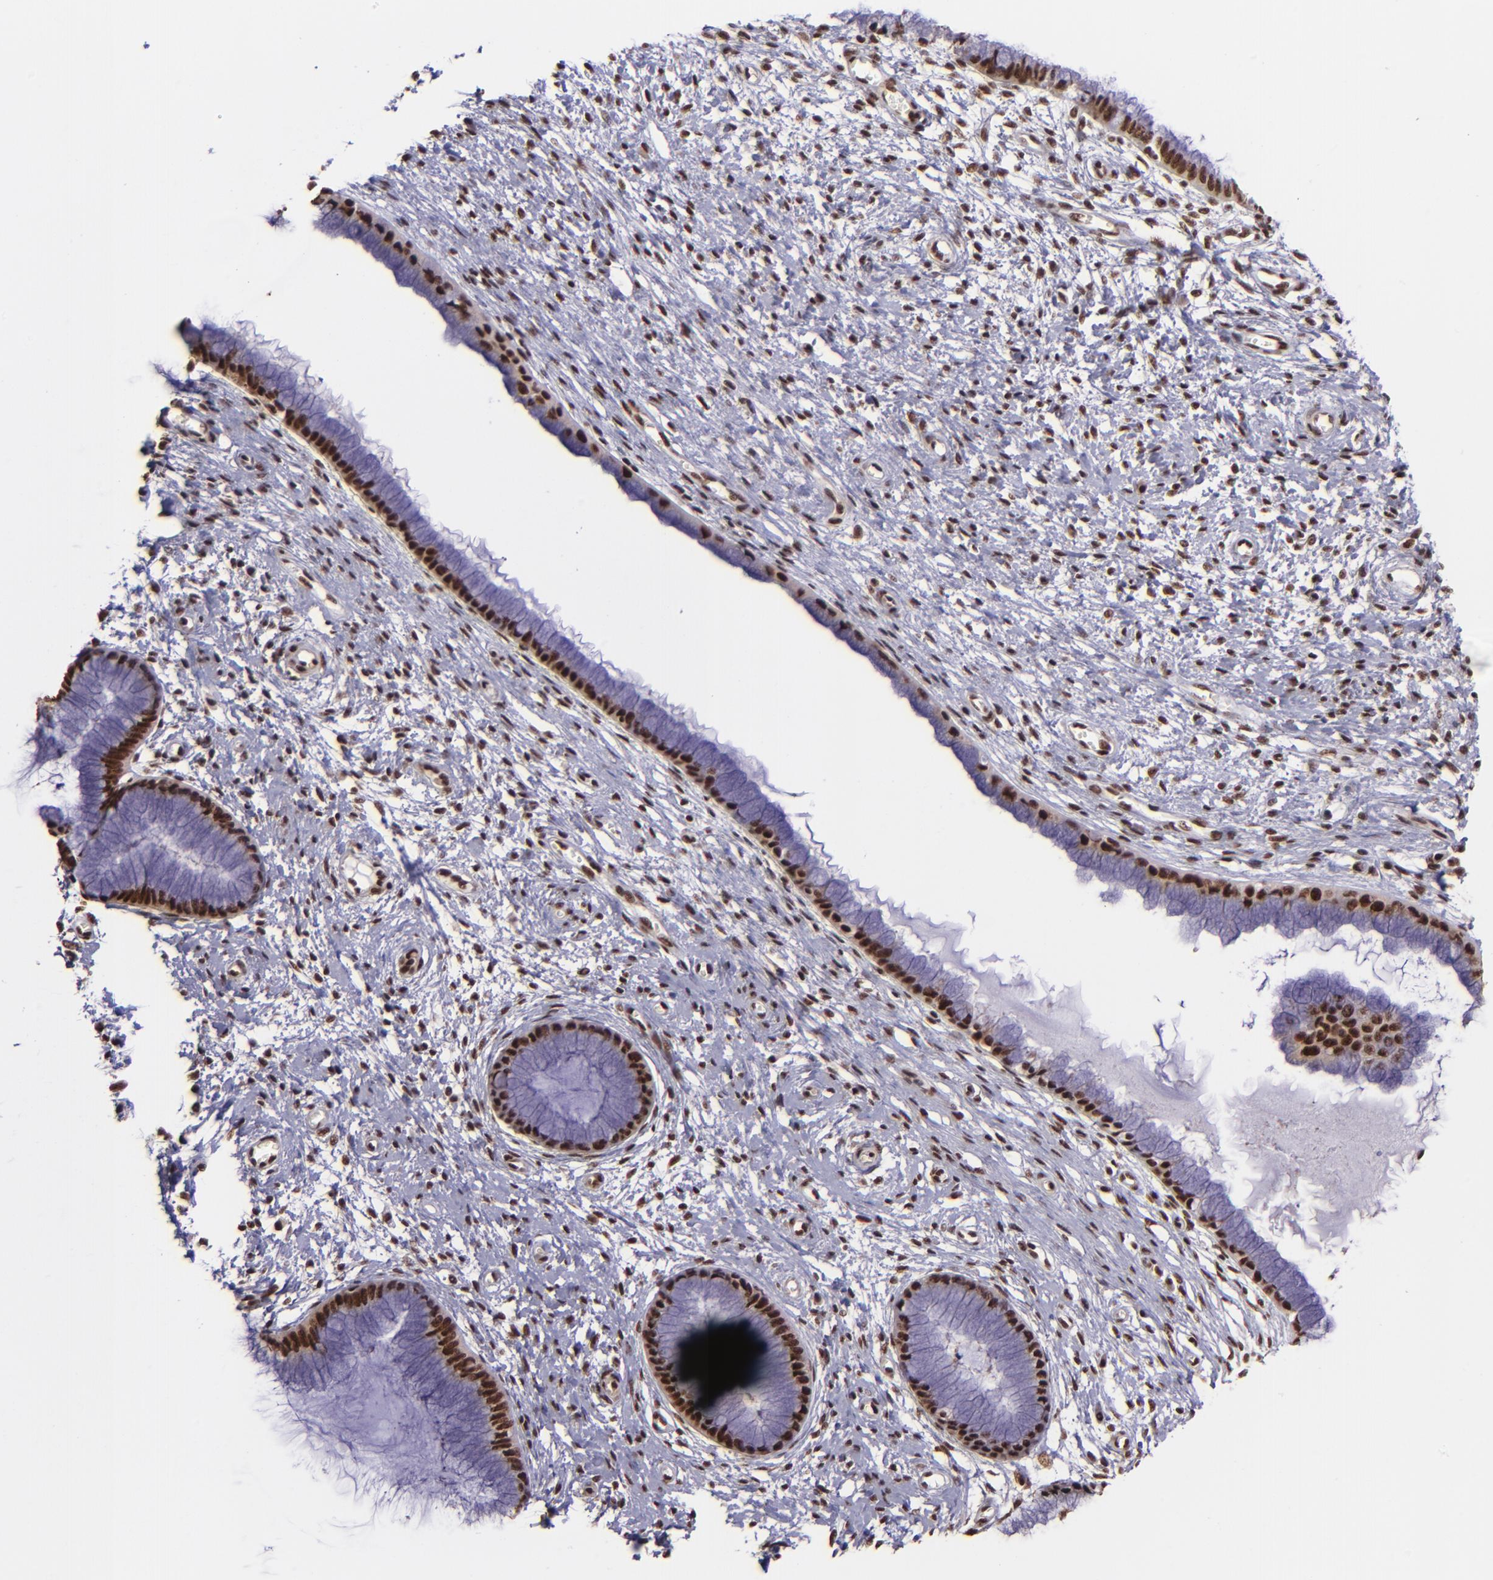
{"staining": {"intensity": "strong", "quantity": ">75%", "location": "nuclear"}, "tissue": "cervix", "cell_type": "Glandular cells", "image_type": "normal", "snomed": [{"axis": "morphology", "description": "Normal tissue, NOS"}, {"axis": "topography", "description": "Cervix"}], "caption": "Protein expression analysis of benign human cervix reveals strong nuclear positivity in about >75% of glandular cells.", "gene": "PQBP1", "patient": {"sex": "female", "age": 55}}